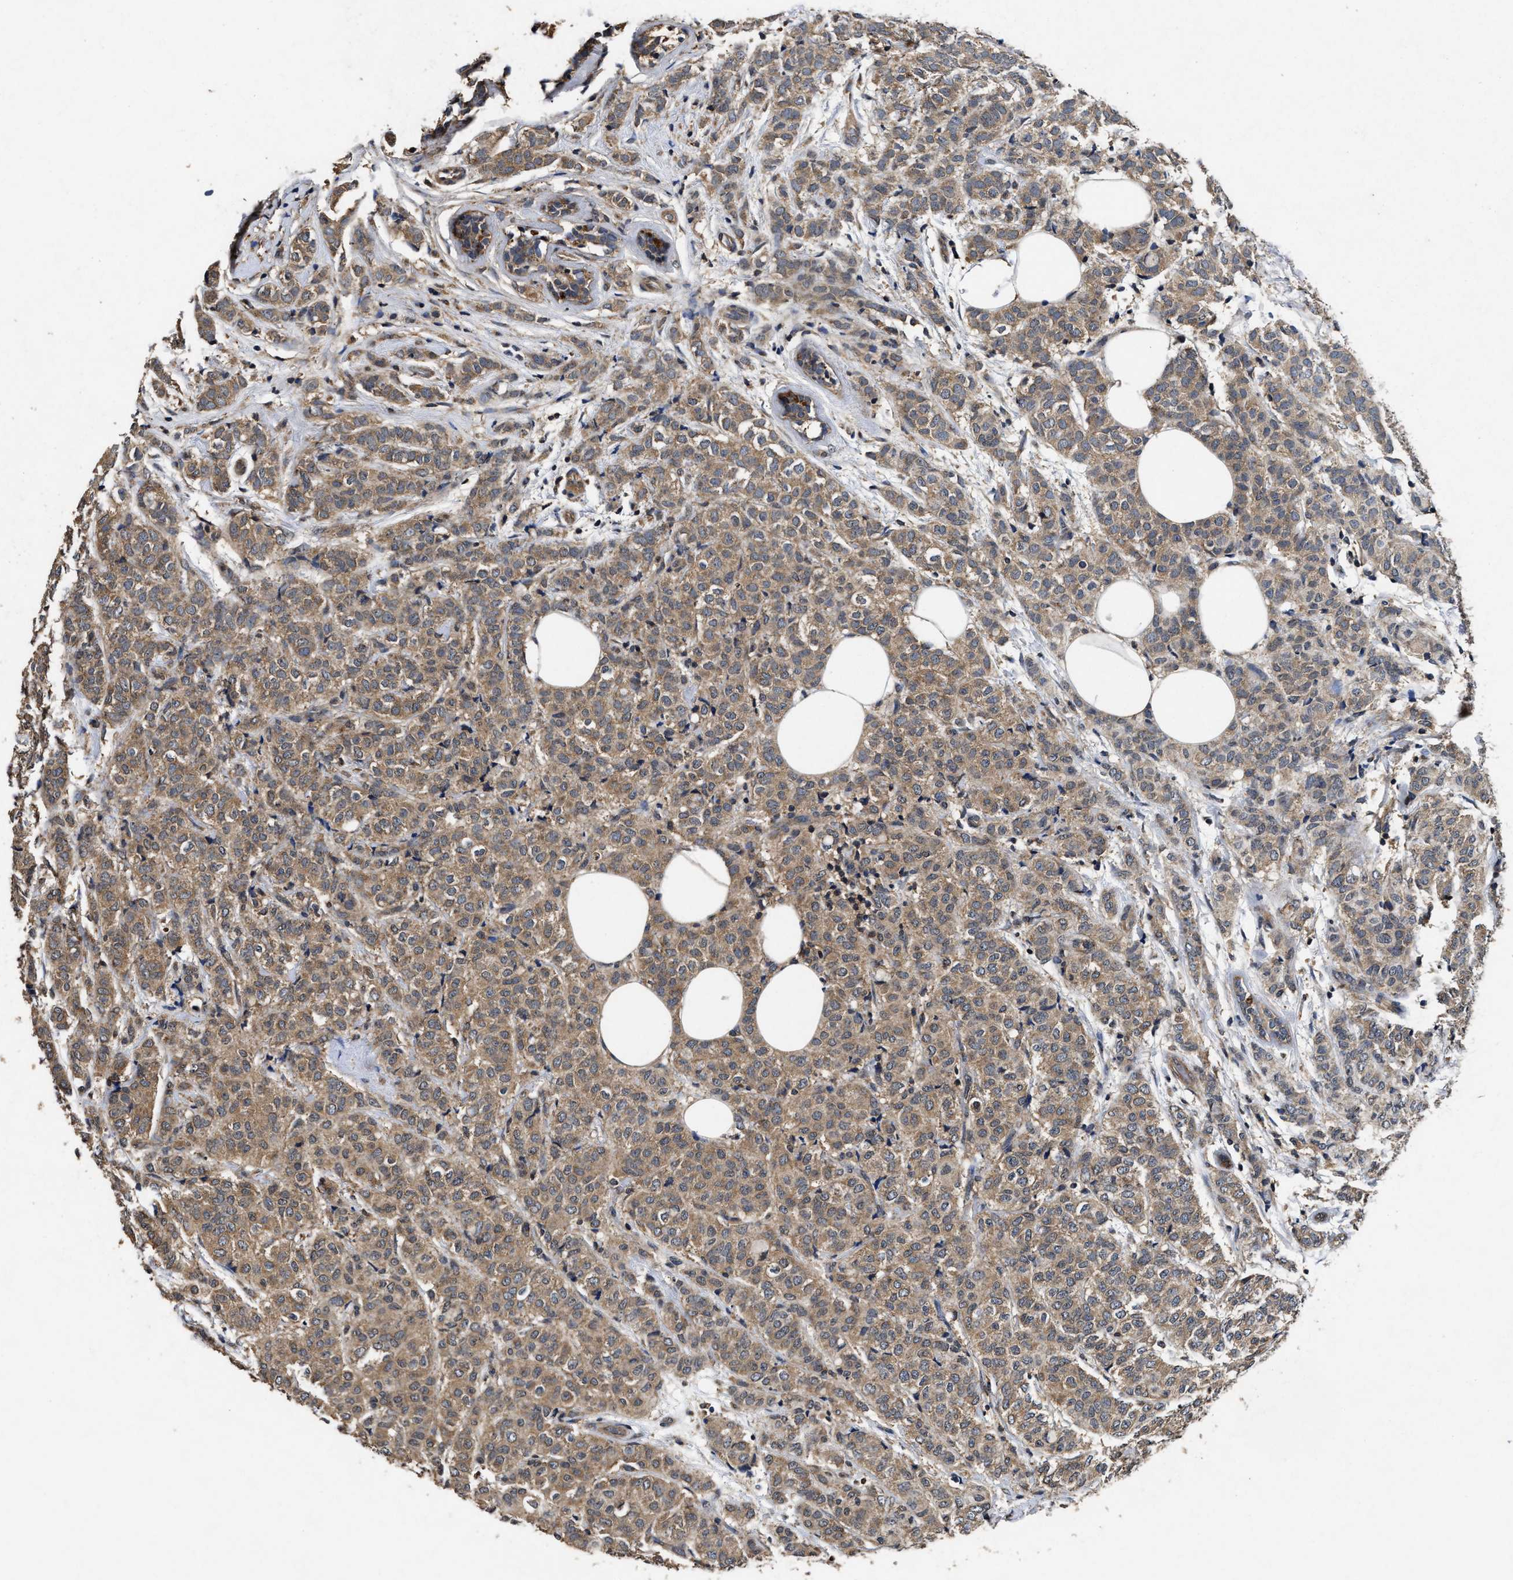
{"staining": {"intensity": "moderate", "quantity": ">75%", "location": "cytoplasmic/membranous"}, "tissue": "breast cancer", "cell_type": "Tumor cells", "image_type": "cancer", "snomed": [{"axis": "morphology", "description": "Lobular carcinoma"}, {"axis": "topography", "description": "Breast"}], "caption": "Moderate cytoplasmic/membranous protein positivity is present in about >75% of tumor cells in breast cancer.", "gene": "PDAP1", "patient": {"sex": "female", "age": 60}}